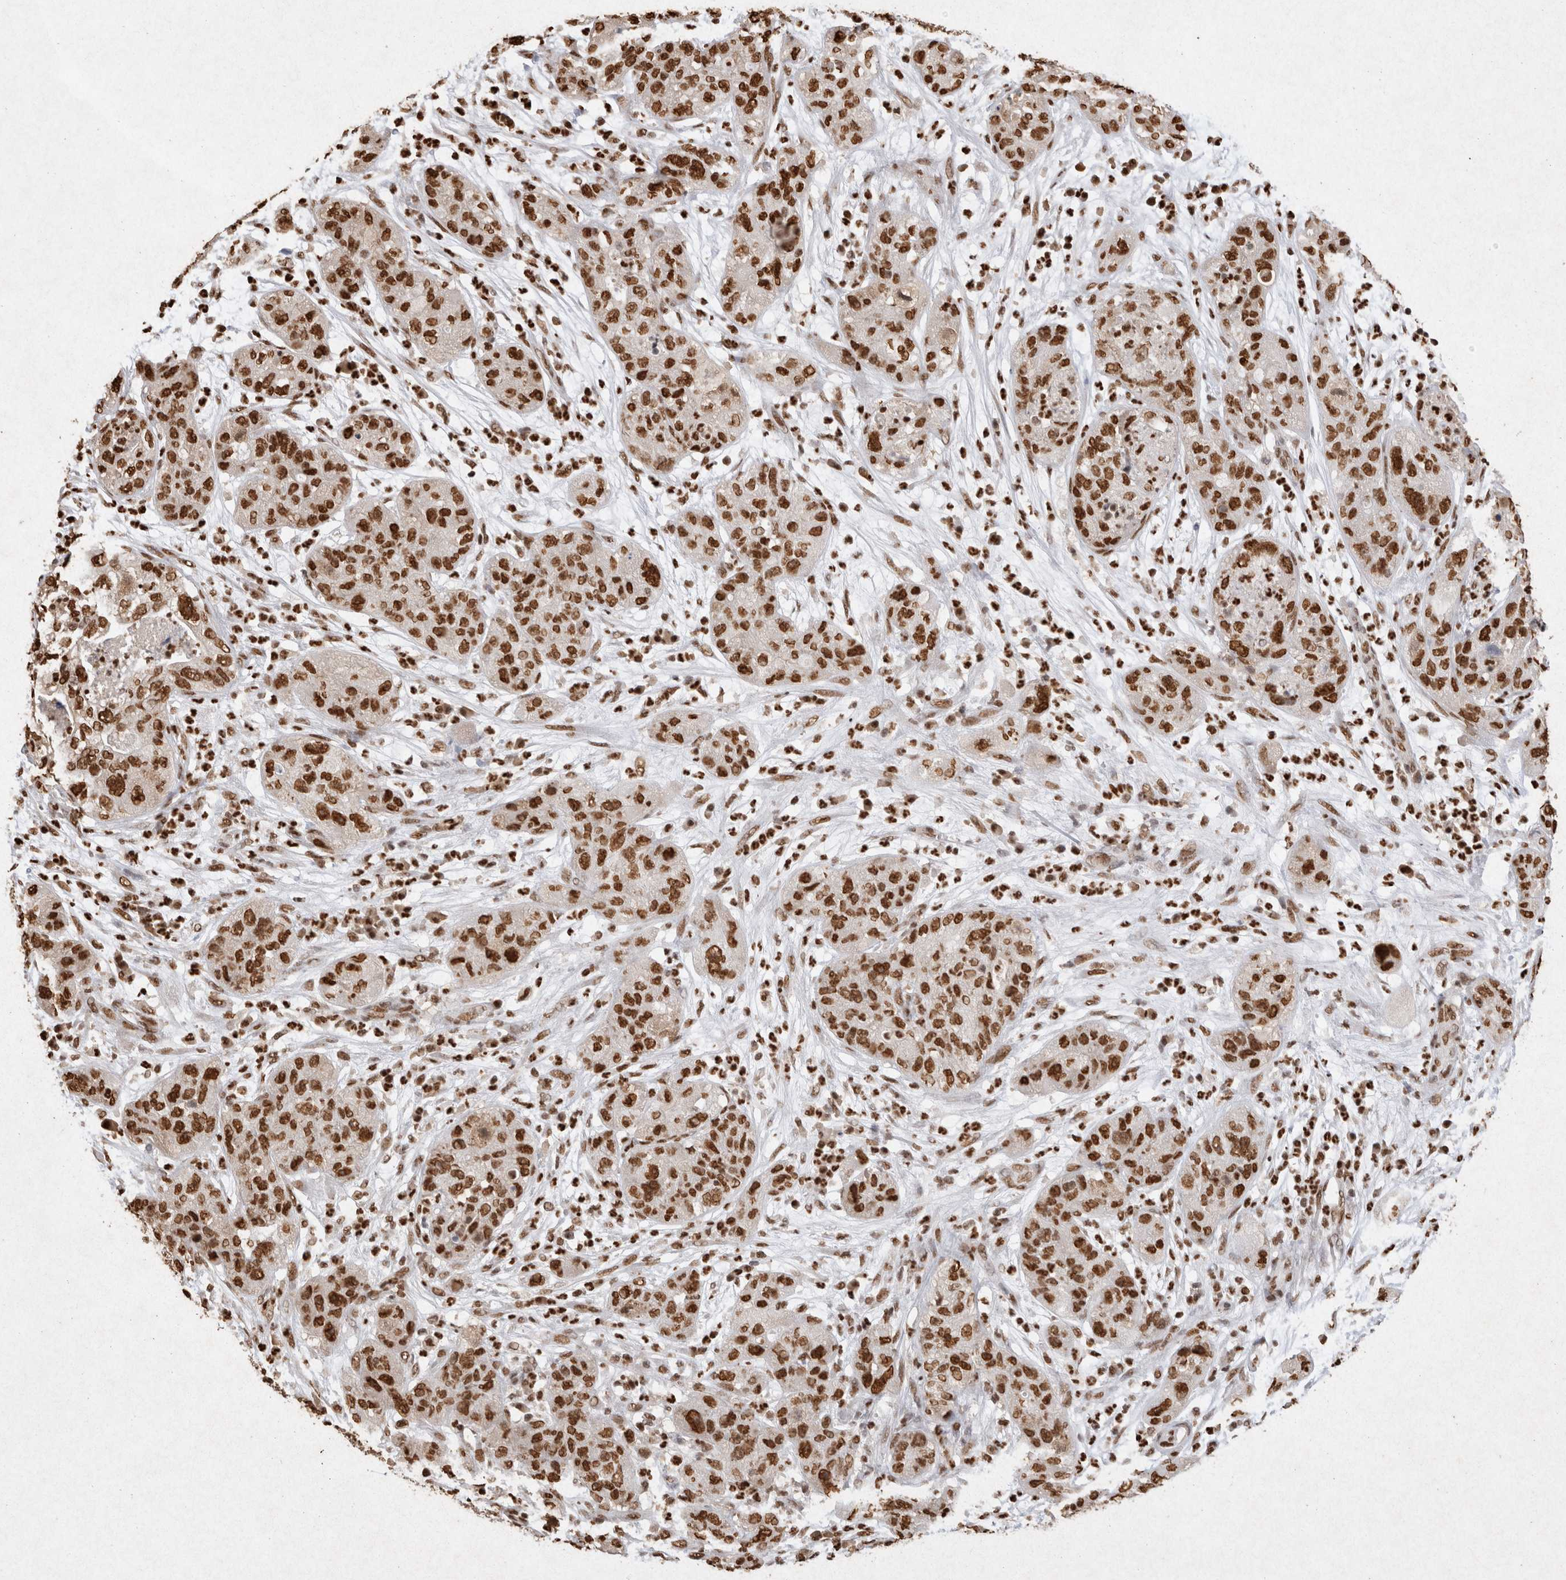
{"staining": {"intensity": "strong", "quantity": ">75%", "location": "nuclear"}, "tissue": "pancreatic cancer", "cell_type": "Tumor cells", "image_type": "cancer", "snomed": [{"axis": "morphology", "description": "Adenocarcinoma, NOS"}, {"axis": "topography", "description": "Pancreas"}], "caption": "Strong nuclear positivity for a protein is present in about >75% of tumor cells of pancreatic cancer using immunohistochemistry.", "gene": "HDGF", "patient": {"sex": "female", "age": 78}}